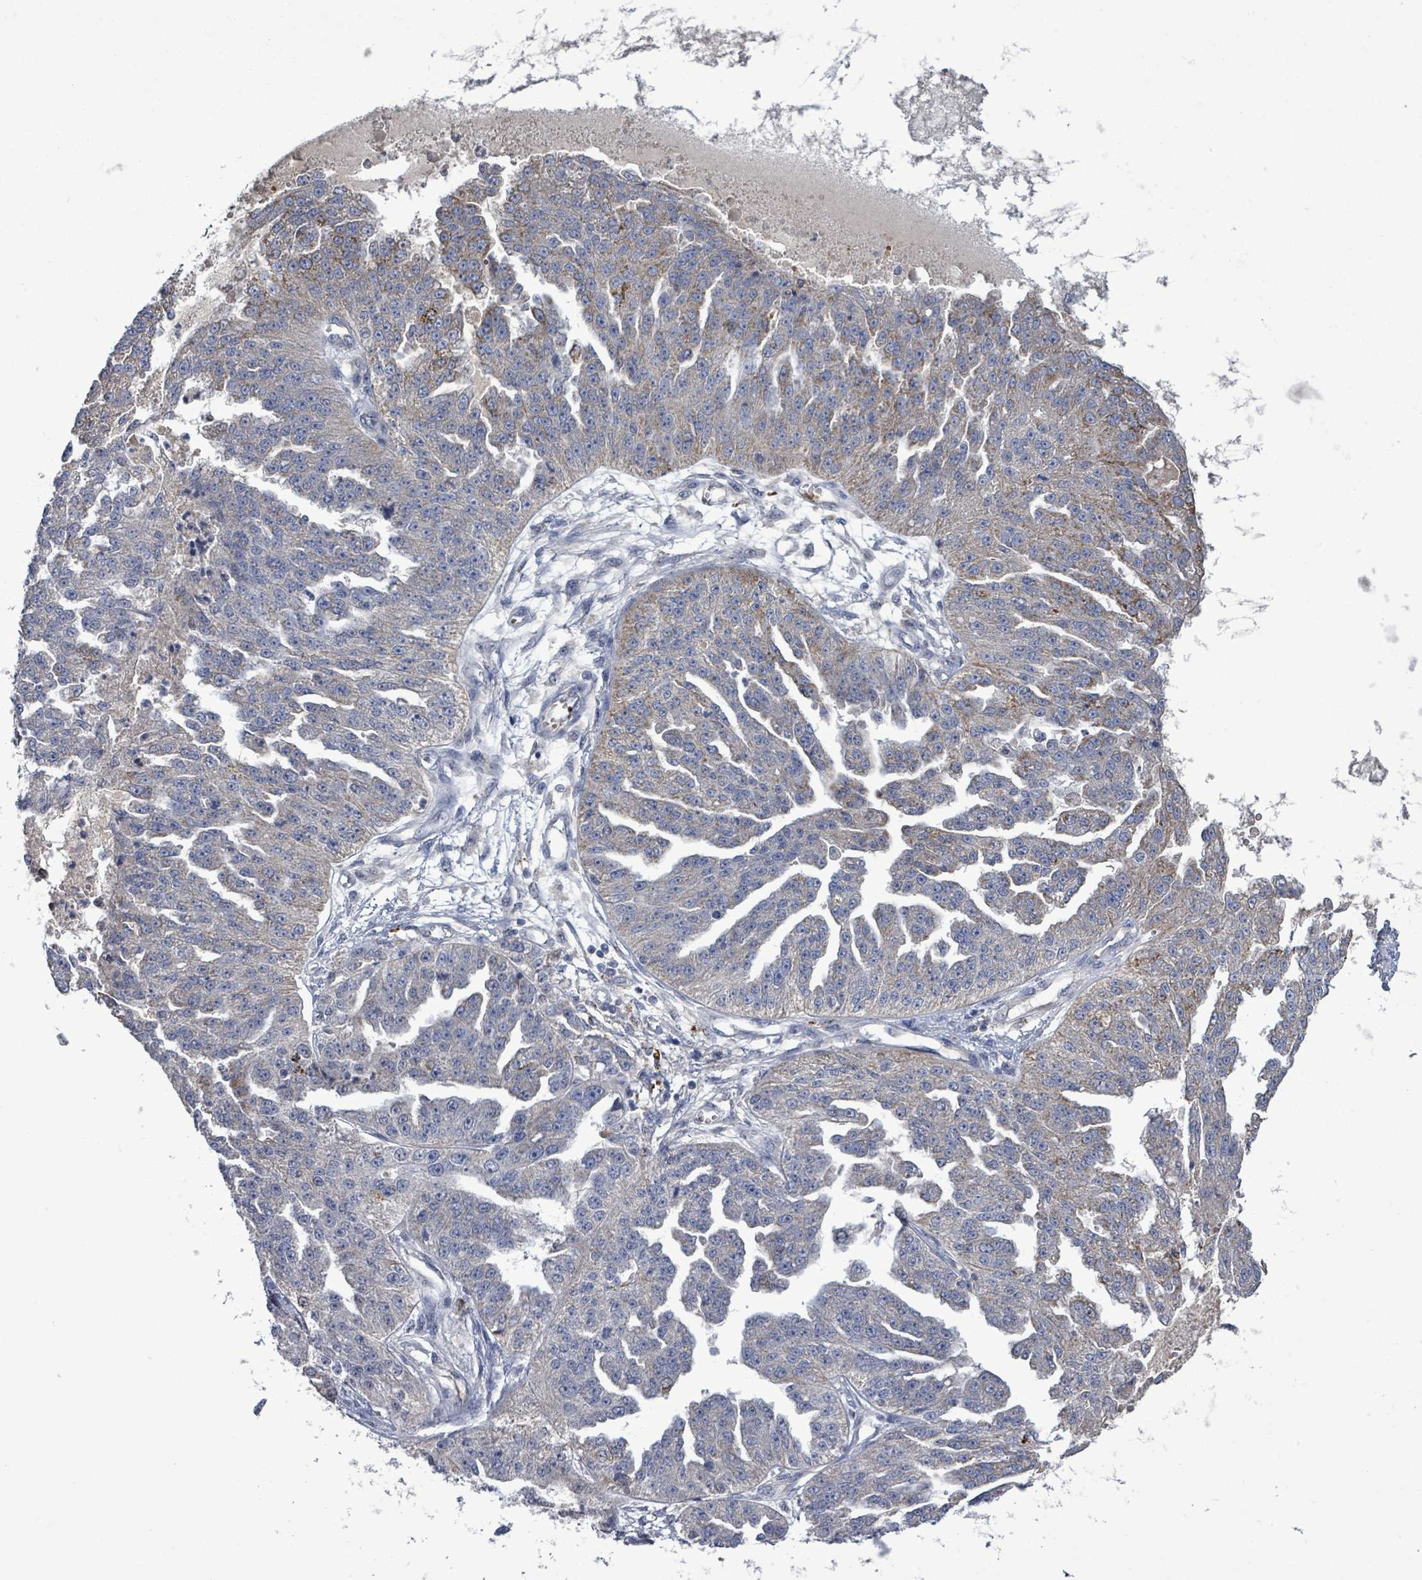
{"staining": {"intensity": "negative", "quantity": "none", "location": "none"}, "tissue": "ovarian cancer", "cell_type": "Tumor cells", "image_type": "cancer", "snomed": [{"axis": "morphology", "description": "Cystadenocarcinoma, serous, NOS"}, {"axis": "topography", "description": "Ovary"}], "caption": "This is an immunohistochemistry photomicrograph of human serous cystadenocarcinoma (ovarian). There is no staining in tumor cells.", "gene": "MTMR12", "patient": {"sex": "female", "age": 58}}